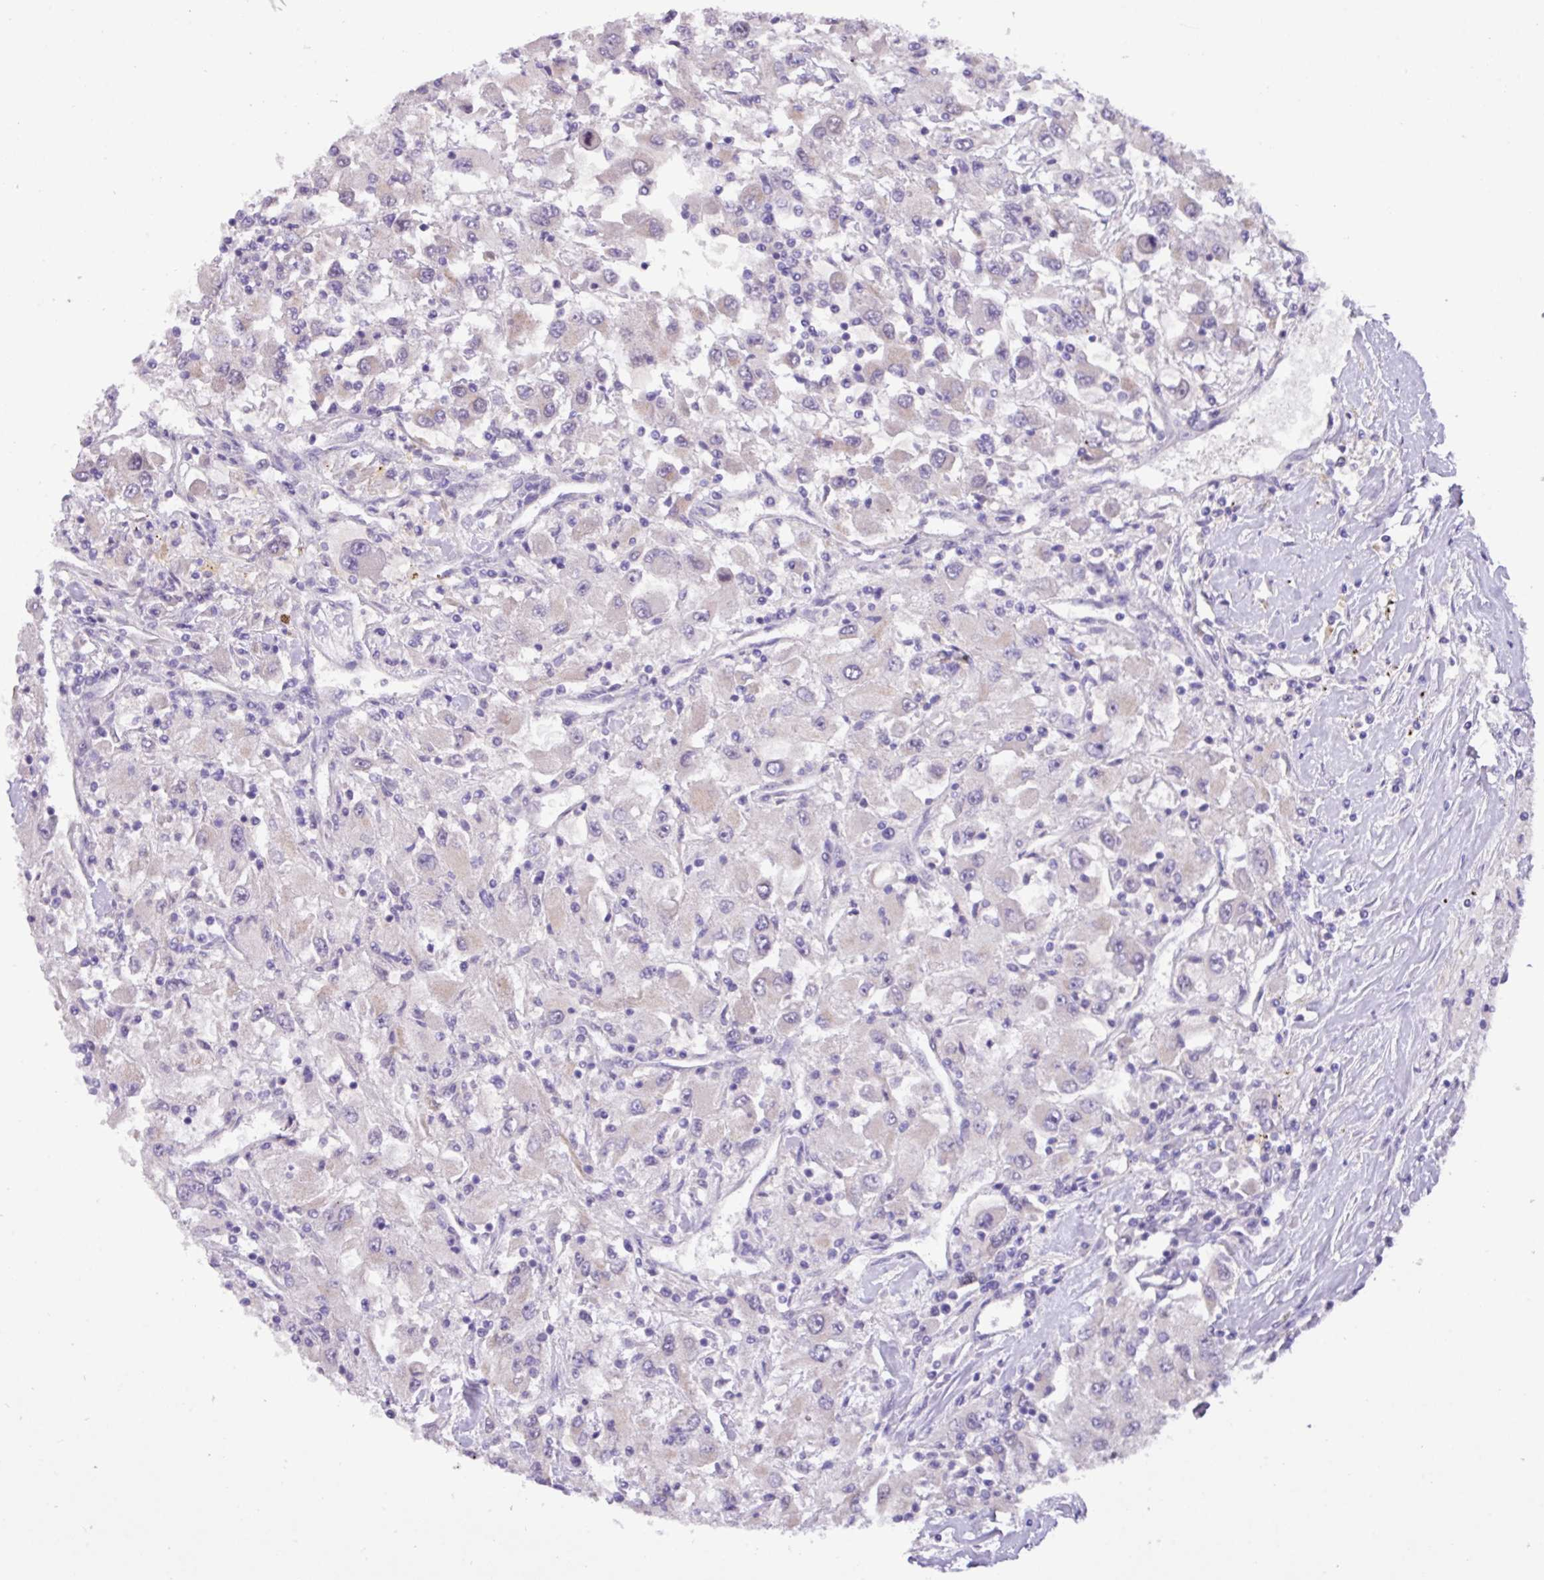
{"staining": {"intensity": "negative", "quantity": "none", "location": "none"}, "tissue": "renal cancer", "cell_type": "Tumor cells", "image_type": "cancer", "snomed": [{"axis": "morphology", "description": "Adenocarcinoma, NOS"}, {"axis": "topography", "description": "Kidney"}], "caption": "Tumor cells are negative for brown protein staining in renal adenocarcinoma.", "gene": "PAX8", "patient": {"sex": "female", "age": 67}}